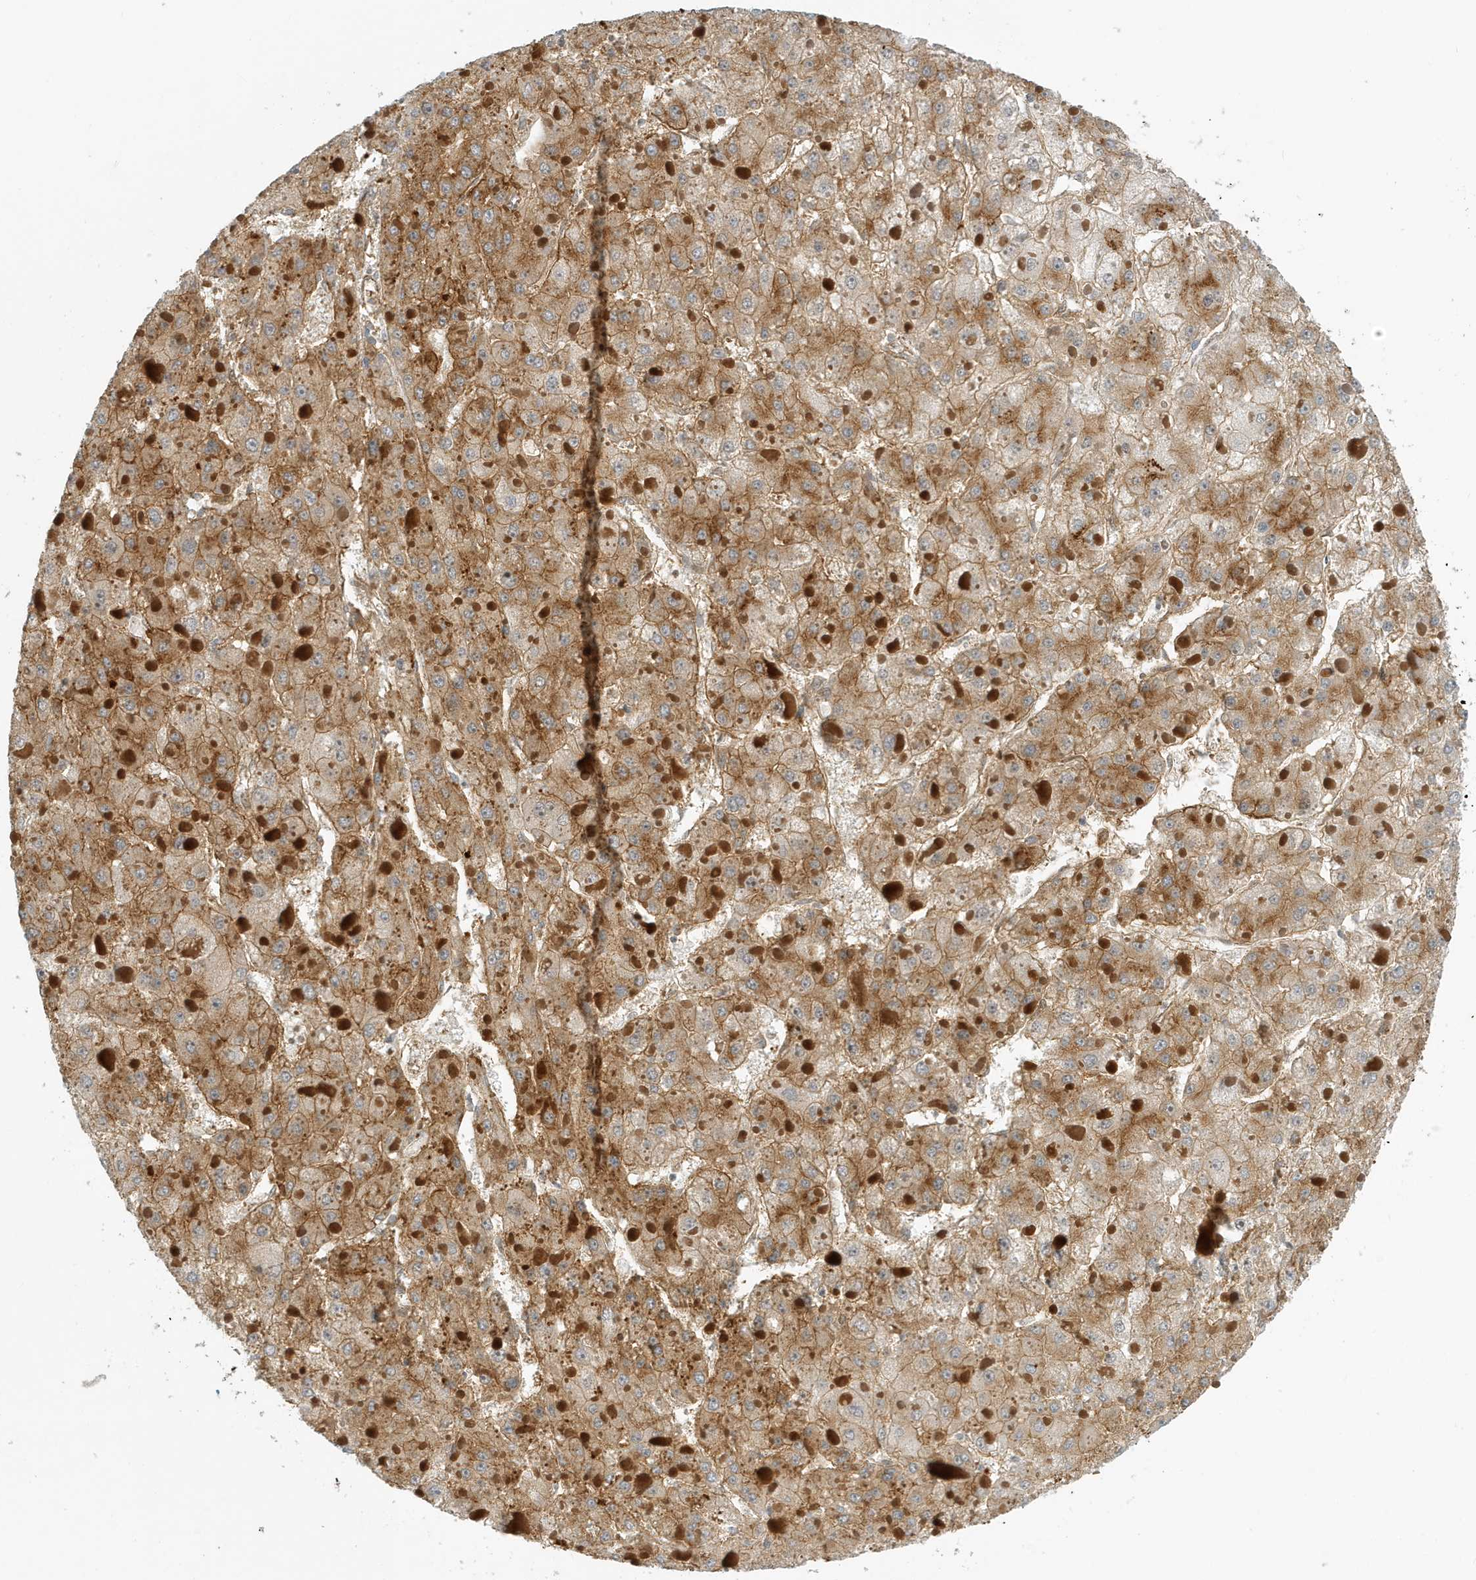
{"staining": {"intensity": "moderate", "quantity": ">75%", "location": "cytoplasmic/membranous"}, "tissue": "liver cancer", "cell_type": "Tumor cells", "image_type": "cancer", "snomed": [{"axis": "morphology", "description": "Carcinoma, Hepatocellular, NOS"}, {"axis": "topography", "description": "Liver"}], "caption": "Liver cancer tissue reveals moderate cytoplasmic/membranous staining in approximately >75% of tumor cells", "gene": "FYCO1", "patient": {"sex": "female", "age": 73}}